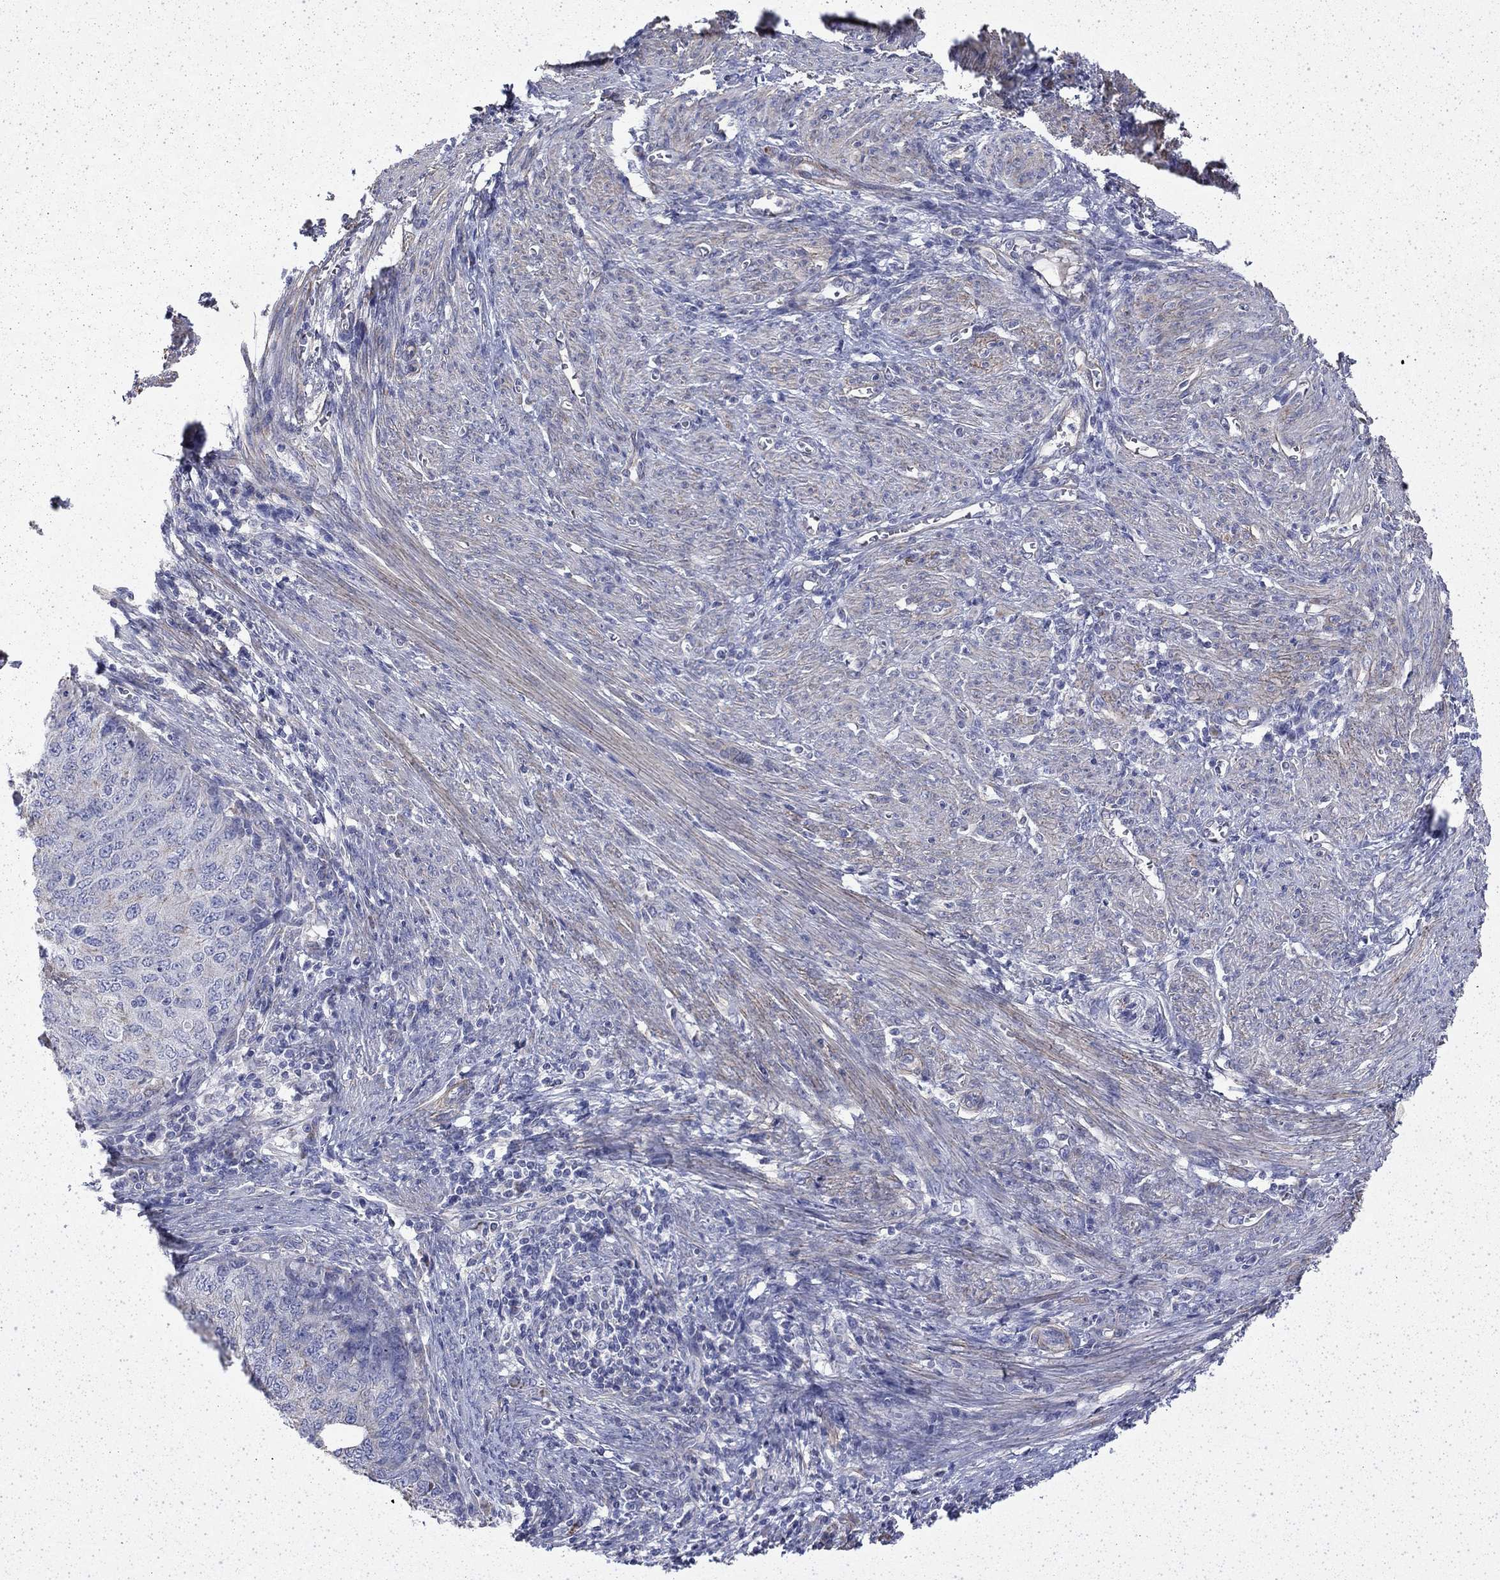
{"staining": {"intensity": "weak", "quantity": "<25%", "location": "cytoplasmic/membranous"}, "tissue": "endometrial cancer", "cell_type": "Tumor cells", "image_type": "cancer", "snomed": [{"axis": "morphology", "description": "Adenocarcinoma, NOS"}, {"axis": "topography", "description": "Endometrium"}], "caption": "Immunohistochemical staining of endometrial cancer demonstrates no significant positivity in tumor cells.", "gene": "DTNA", "patient": {"sex": "female", "age": 82}}